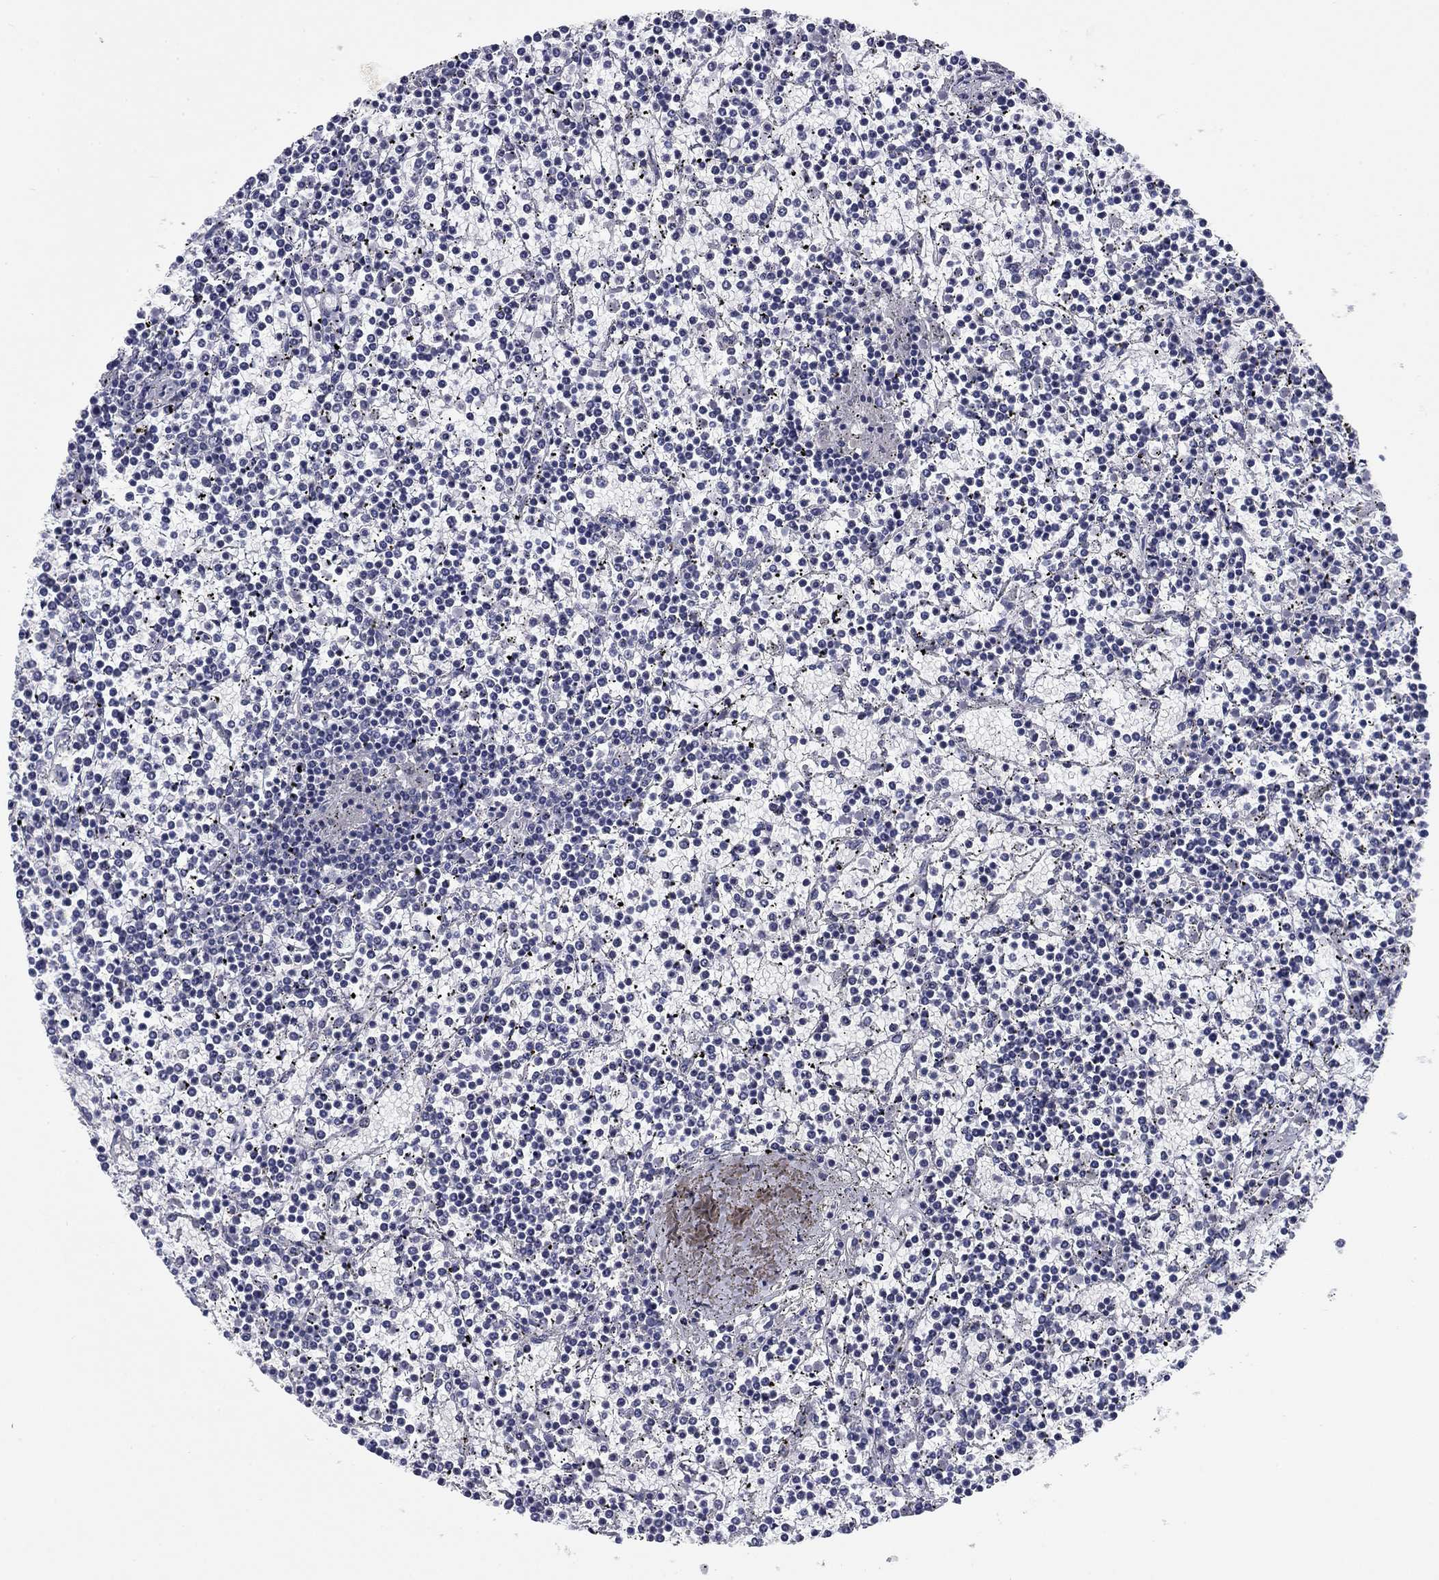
{"staining": {"intensity": "negative", "quantity": "none", "location": "none"}, "tissue": "lymphoma", "cell_type": "Tumor cells", "image_type": "cancer", "snomed": [{"axis": "morphology", "description": "Malignant lymphoma, non-Hodgkin's type, Low grade"}, {"axis": "topography", "description": "Spleen"}], "caption": "Tumor cells show no significant protein expression in low-grade malignant lymphoma, non-Hodgkin's type. (DAB immunohistochemistry visualized using brightfield microscopy, high magnification).", "gene": "KCNH1", "patient": {"sex": "female", "age": 19}}